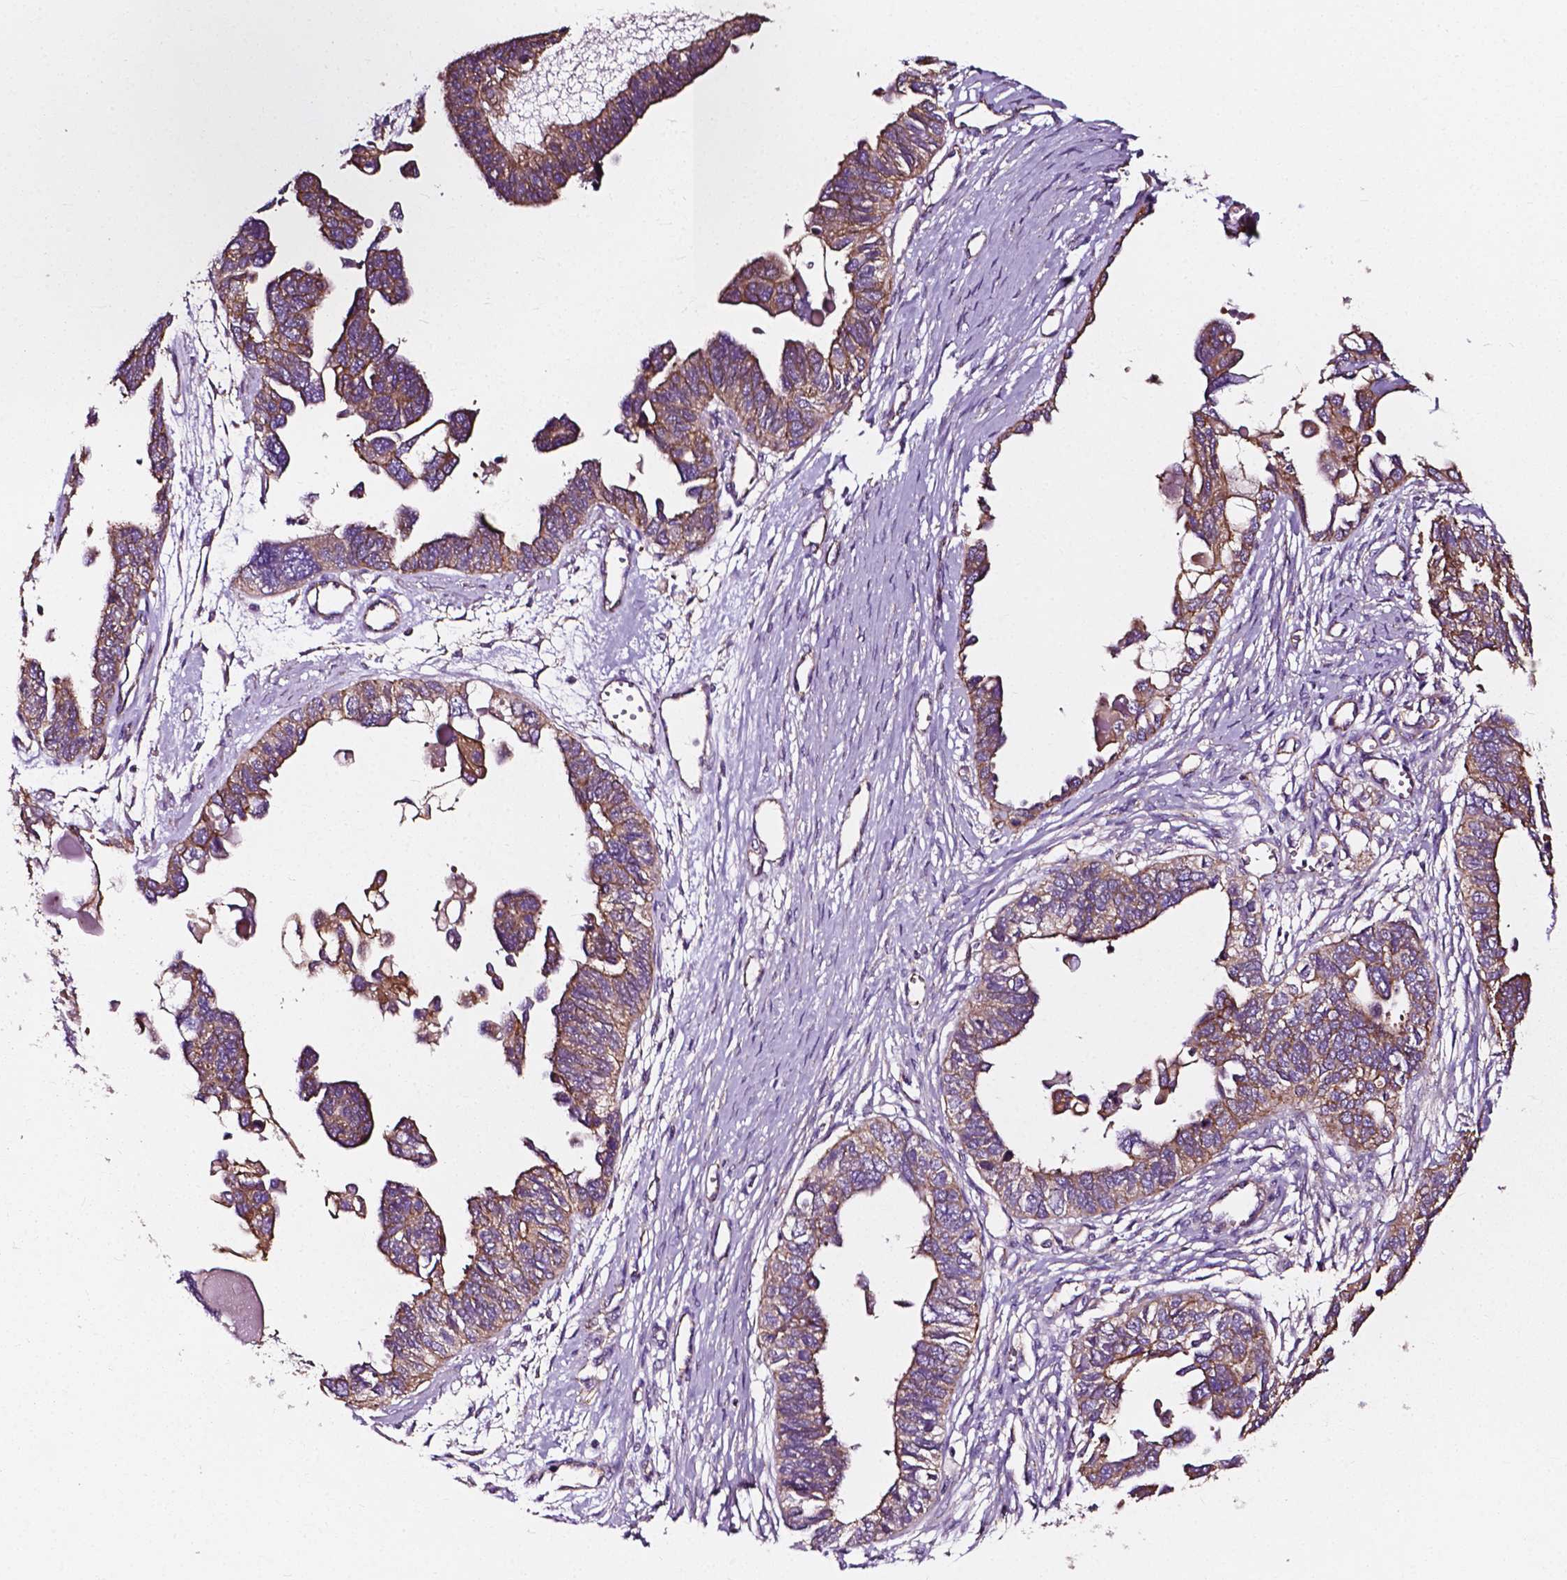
{"staining": {"intensity": "weak", "quantity": ">75%", "location": "cytoplasmic/membranous"}, "tissue": "ovarian cancer", "cell_type": "Tumor cells", "image_type": "cancer", "snomed": [{"axis": "morphology", "description": "Cystadenocarcinoma, serous, NOS"}, {"axis": "topography", "description": "Ovary"}], "caption": "Immunohistochemical staining of human serous cystadenocarcinoma (ovarian) demonstrates weak cytoplasmic/membranous protein positivity in approximately >75% of tumor cells.", "gene": "ATG16L1", "patient": {"sex": "female", "age": 51}}